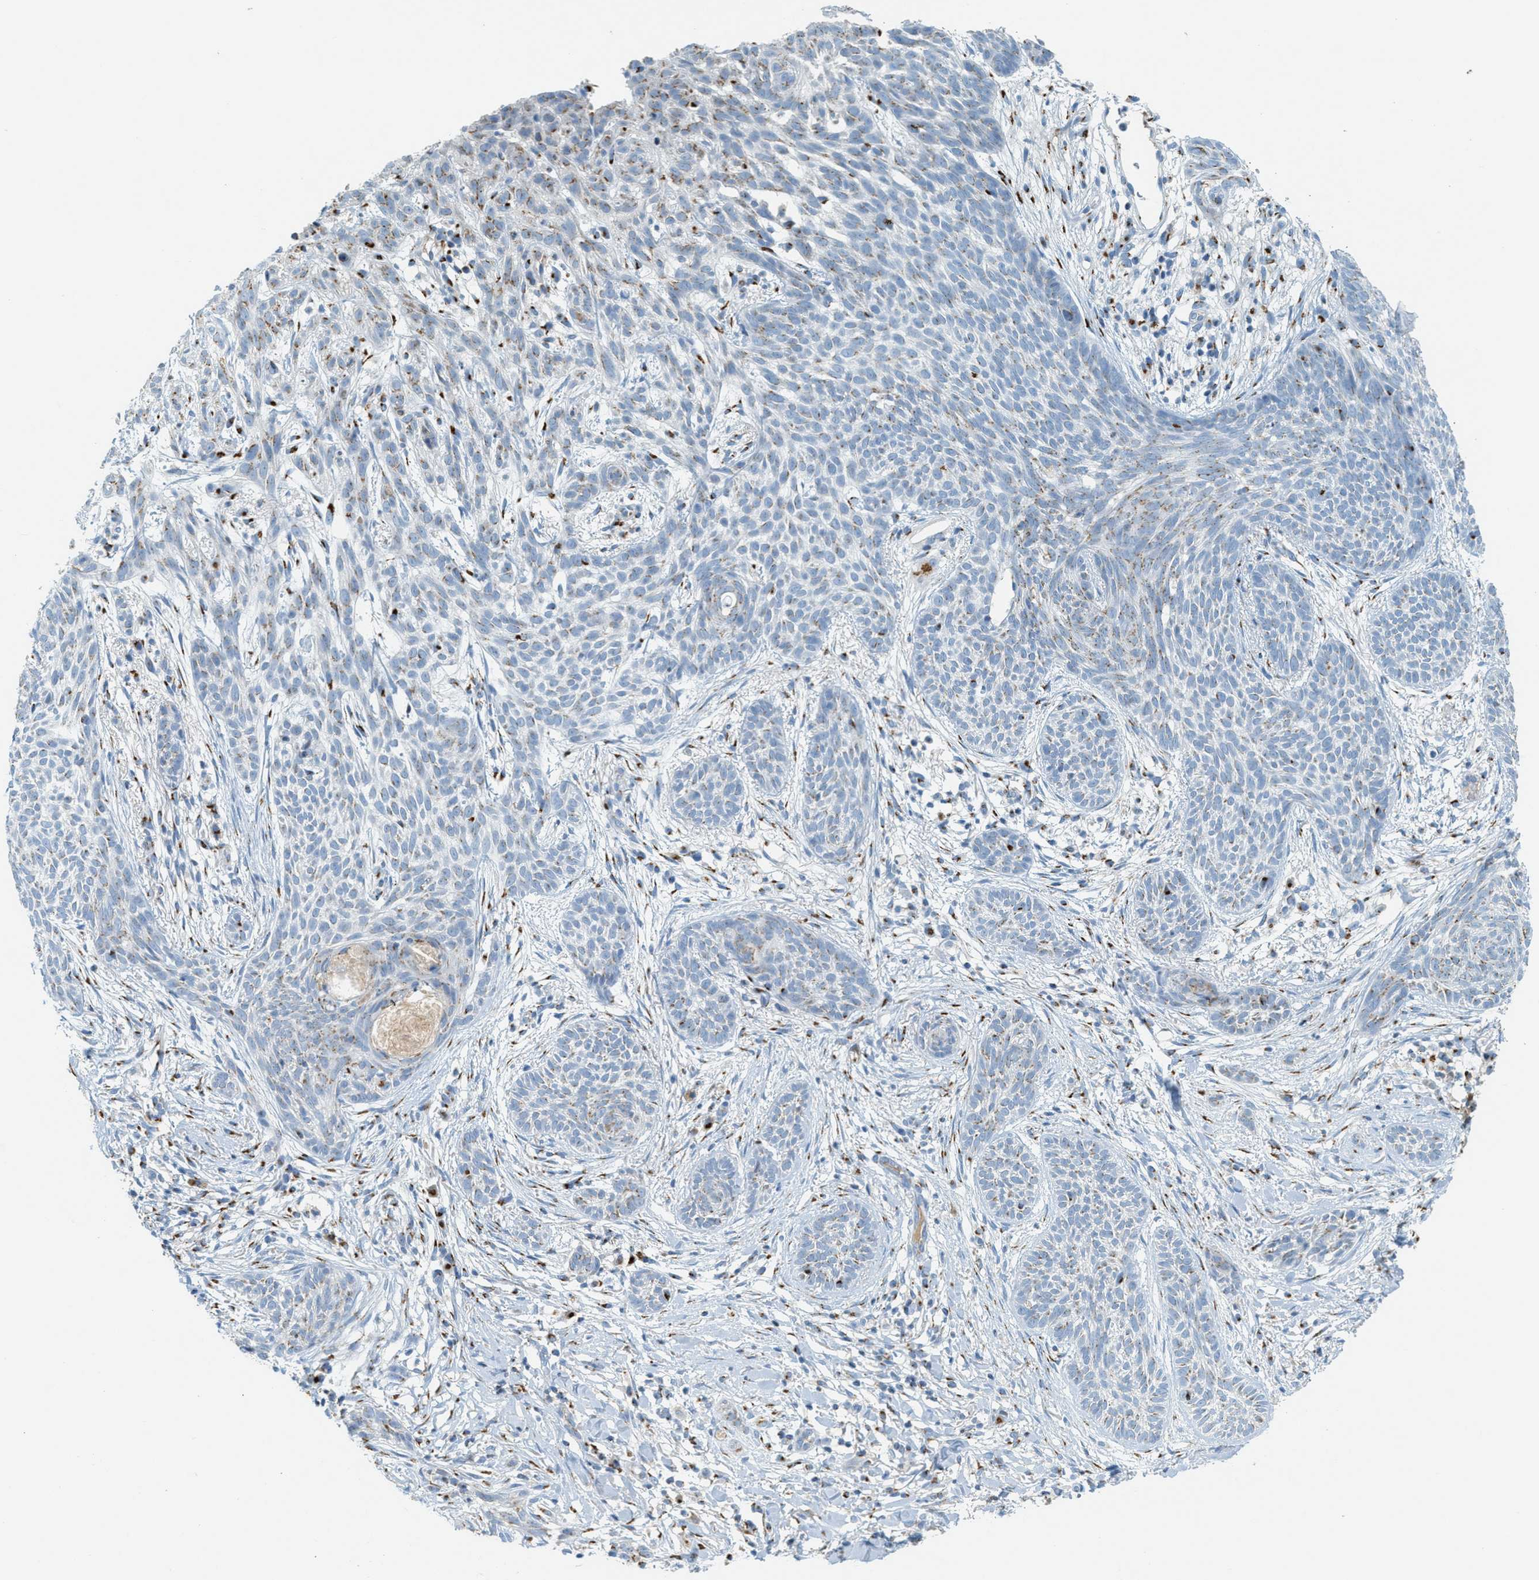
{"staining": {"intensity": "negative", "quantity": "none", "location": "none"}, "tissue": "skin cancer", "cell_type": "Tumor cells", "image_type": "cancer", "snomed": [{"axis": "morphology", "description": "Basal cell carcinoma"}, {"axis": "topography", "description": "Skin"}], "caption": "DAB (3,3'-diaminobenzidine) immunohistochemical staining of human skin cancer (basal cell carcinoma) reveals no significant expression in tumor cells.", "gene": "ENTPD4", "patient": {"sex": "female", "age": 59}}